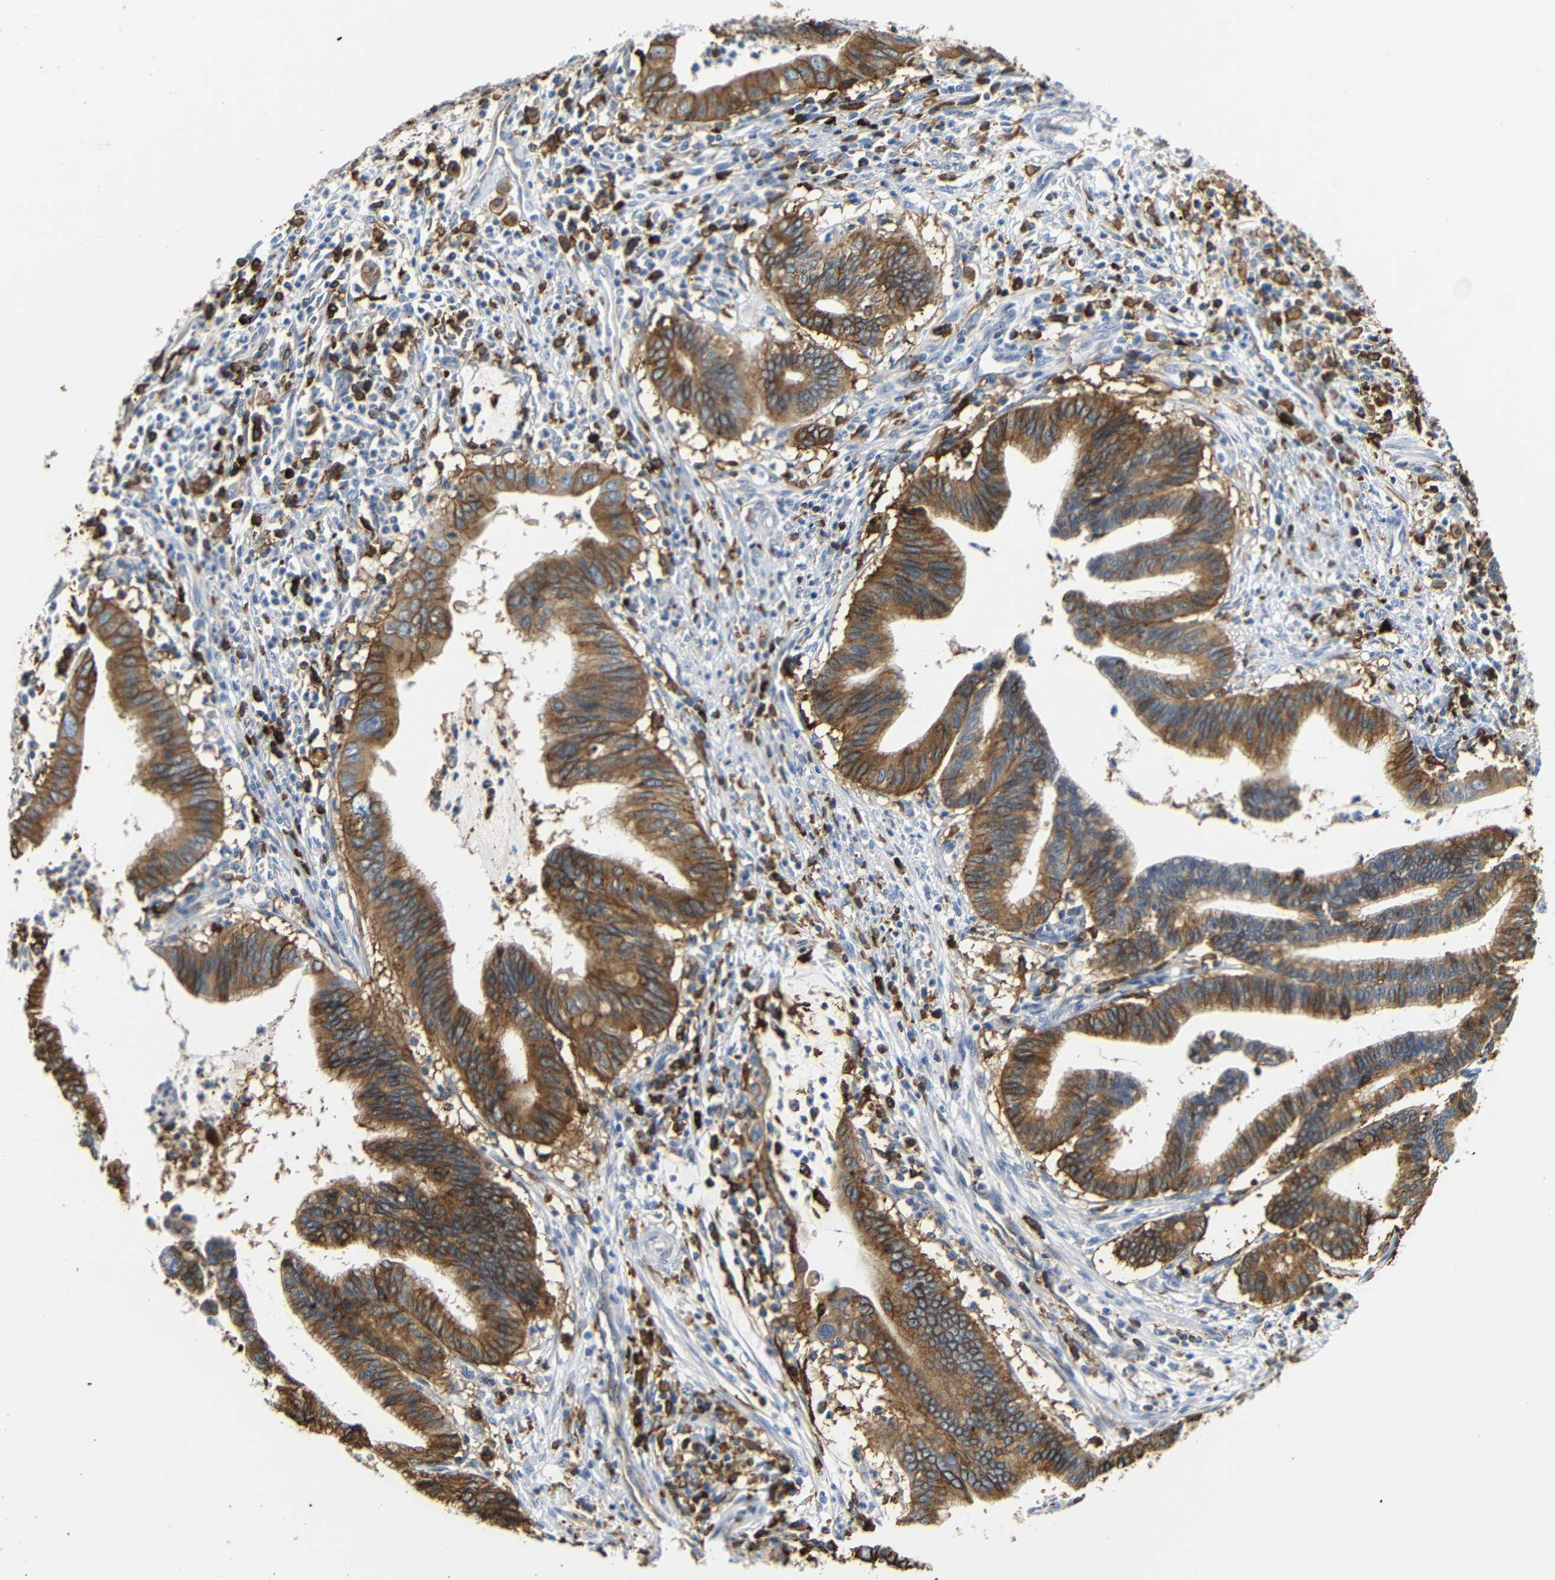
{"staining": {"intensity": "moderate", "quantity": ">75%", "location": "cytoplasmic/membranous"}, "tissue": "cervical cancer", "cell_type": "Tumor cells", "image_type": "cancer", "snomed": [{"axis": "morphology", "description": "Adenocarcinoma, NOS"}, {"axis": "topography", "description": "Cervix"}], "caption": "Moderate cytoplasmic/membranous protein expression is seen in approximately >75% of tumor cells in cervical cancer. The staining is performed using DAB (3,3'-diaminobenzidine) brown chromogen to label protein expression. The nuclei are counter-stained blue using hematoxylin.", "gene": "HLA-DQB1", "patient": {"sex": "female", "age": 36}}